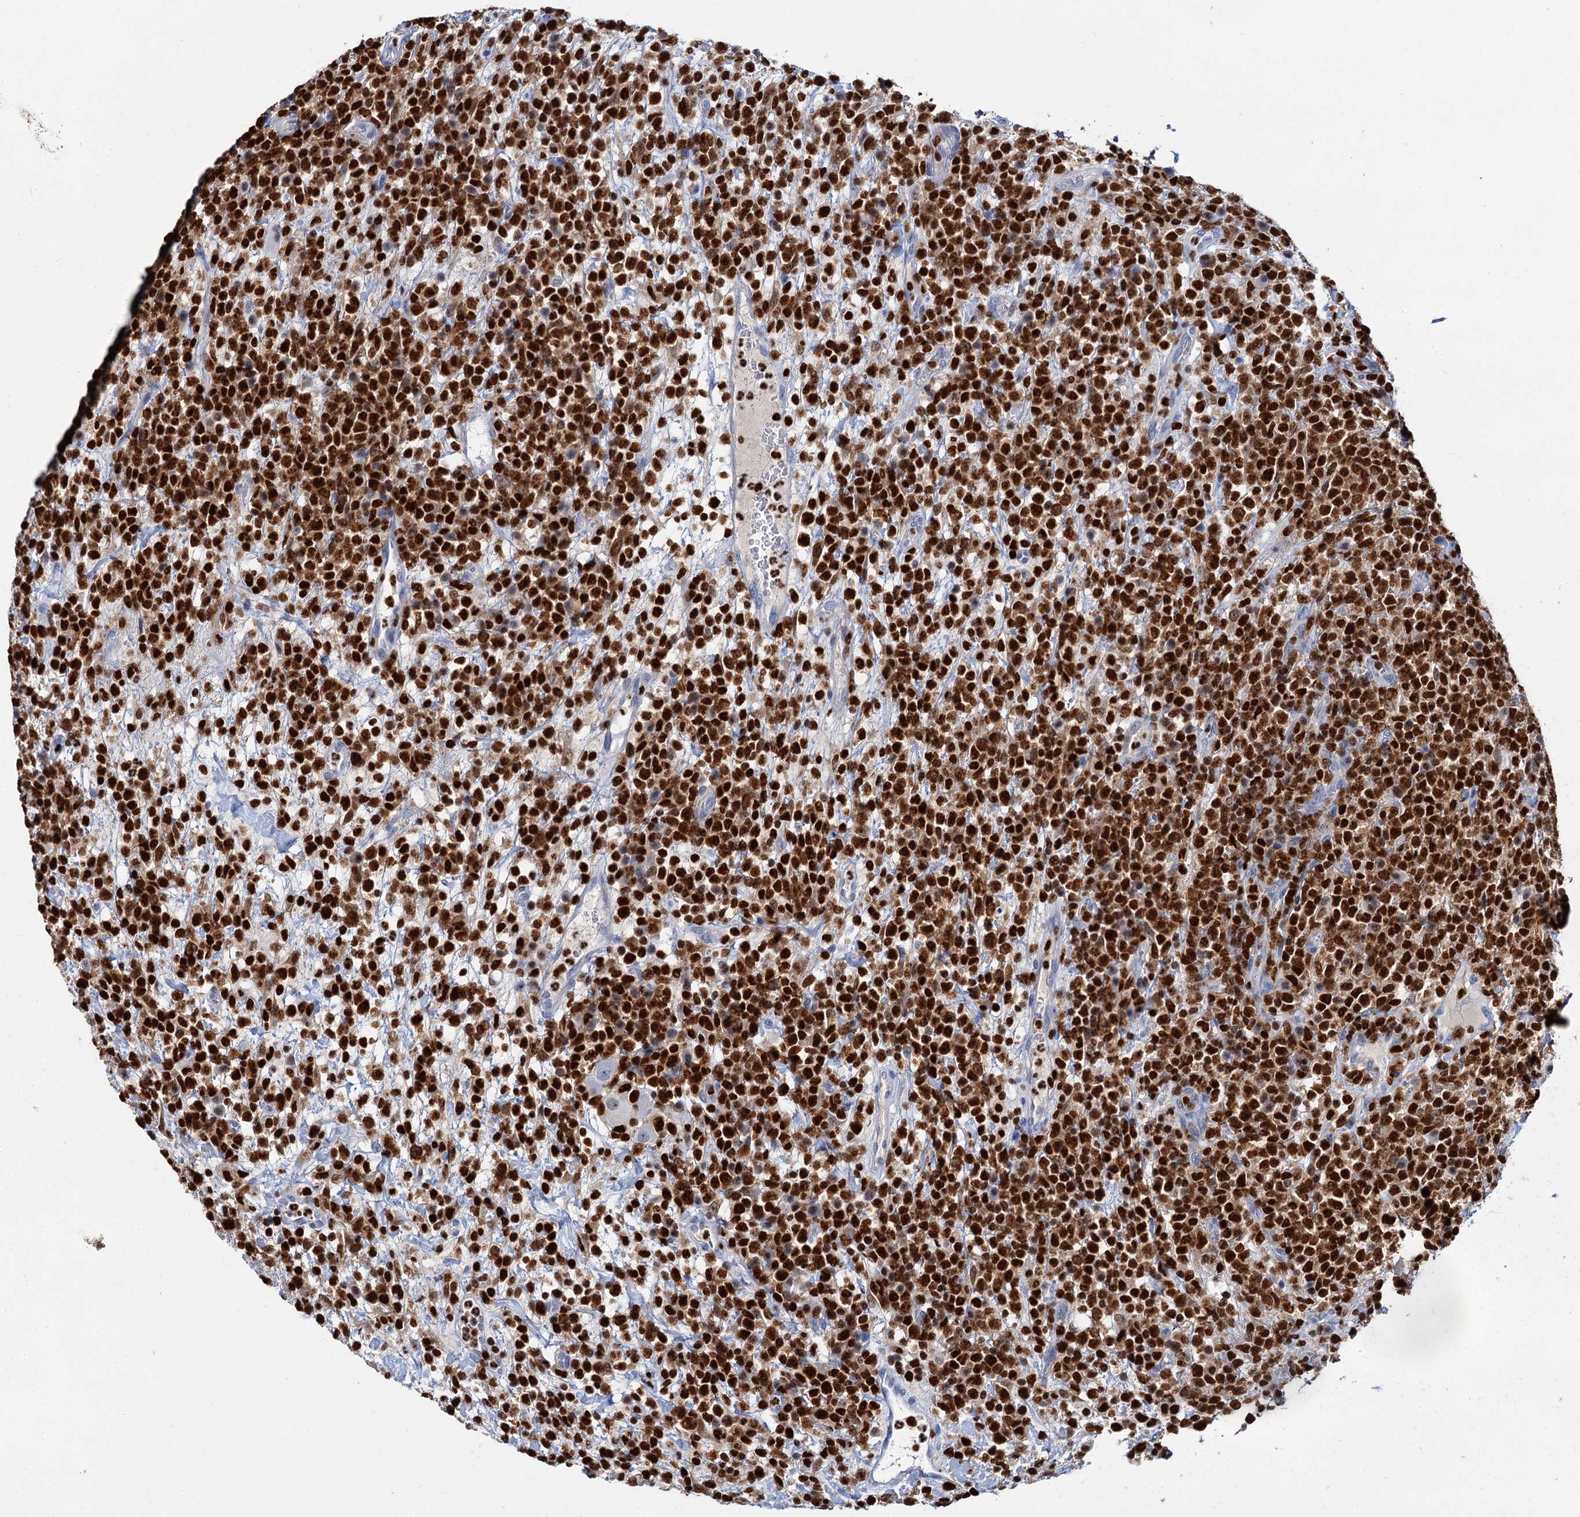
{"staining": {"intensity": "strong", "quantity": ">75%", "location": "nuclear"}, "tissue": "lymphoma", "cell_type": "Tumor cells", "image_type": "cancer", "snomed": [{"axis": "morphology", "description": "Malignant lymphoma, non-Hodgkin's type, High grade"}, {"axis": "topography", "description": "Colon"}], "caption": "Lymphoma tissue demonstrates strong nuclear expression in about >75% of tumor cells, visualized by immunohistochemistry. (DAB IHC with brightfield microscopy, high magnification).", "gene": "CELF2", "patient": {"sex": "female", "age": 53}}